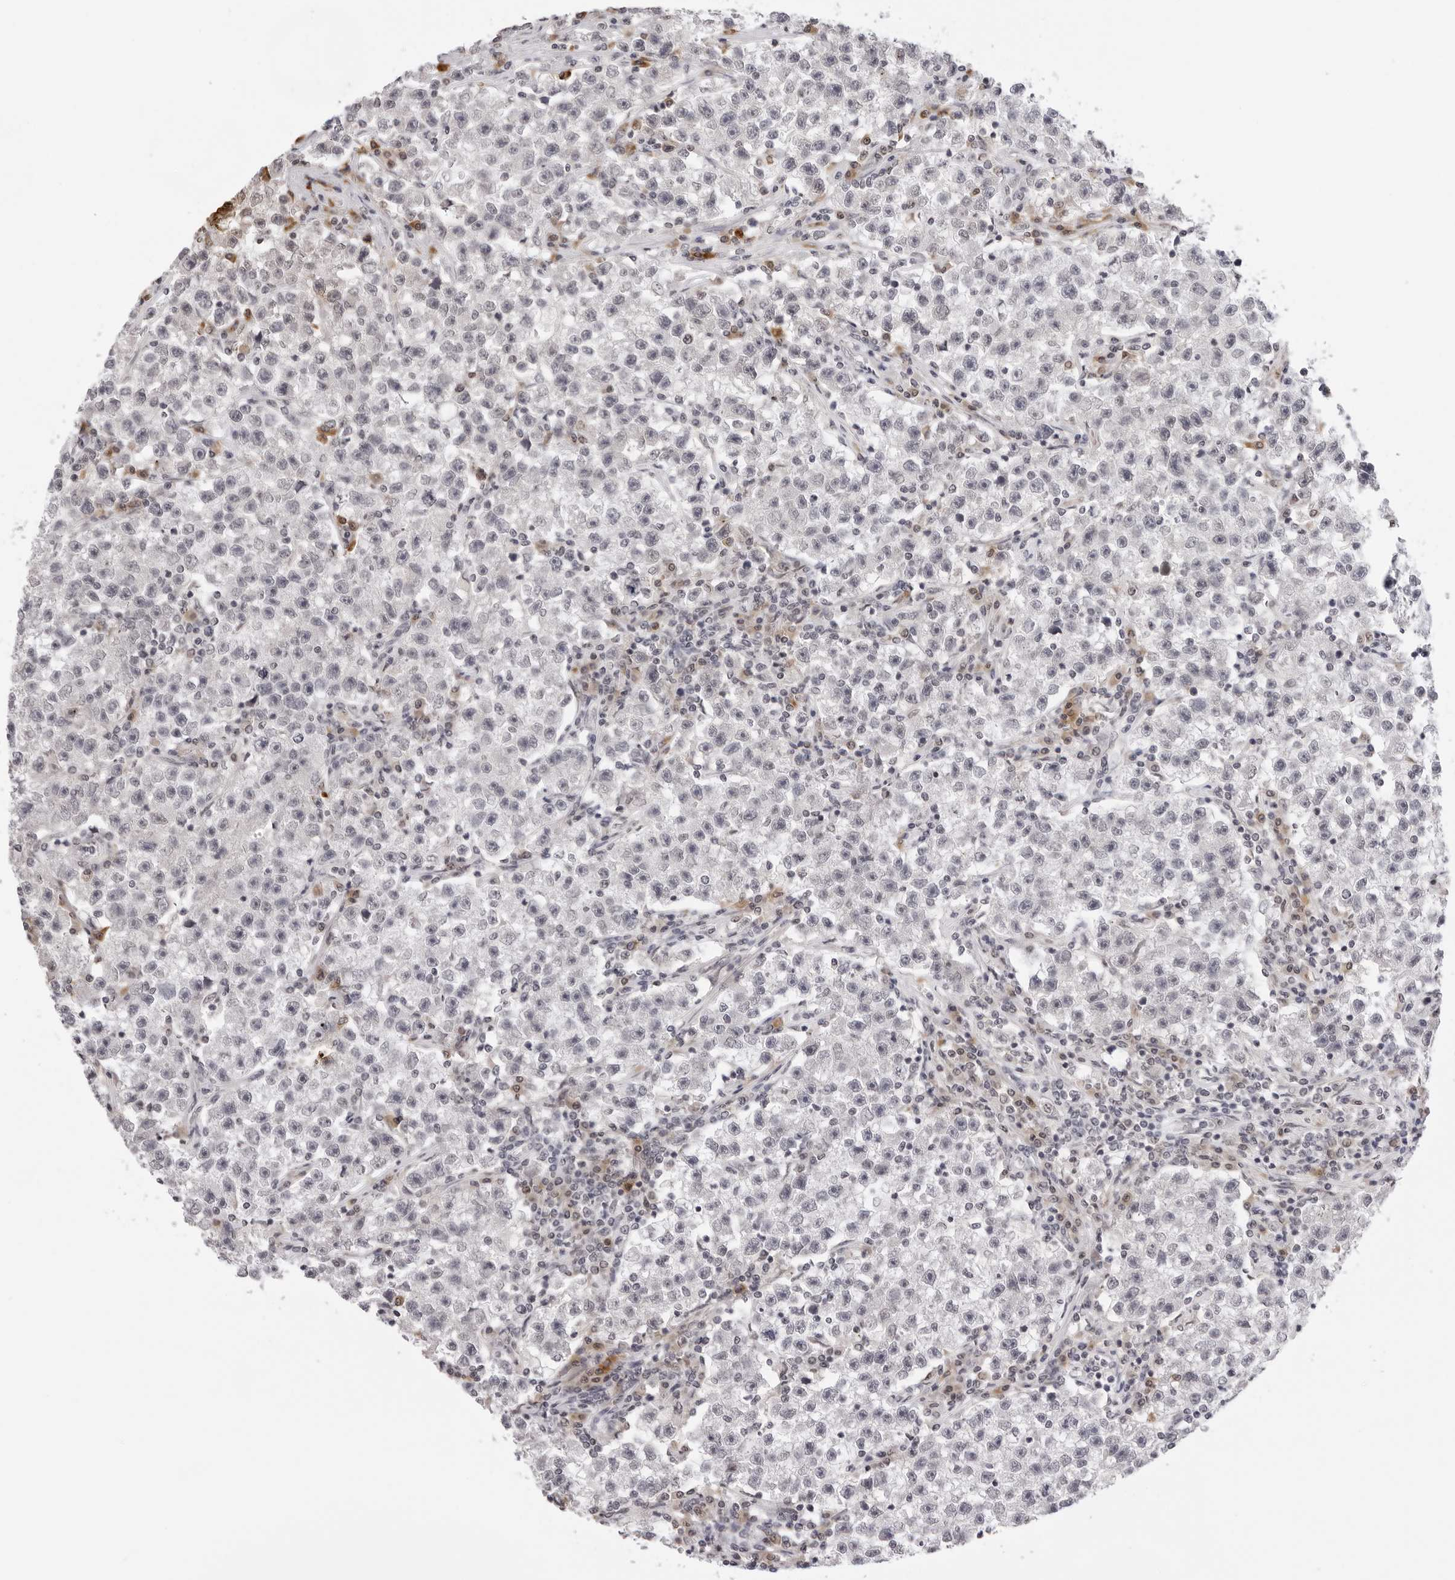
{"staining": {"intensity": "negative", "quantity": "none", "location": "none"}, "tissue": "testis cancer", "cell_type": "Tumor cells", "image_type": "cancer", "snomed": [{"axis": "morphology", "description": "Seminoma, NOS"}, {"axis": "topography", "description": "Testis"}], "caption": "A high-resolution histopathology image shows immunohistochemistry staining of testis seminoma, which exhibits no significant positivity in tumor cells.", "gene": "IL17RA", "patient": {"sex": "male", "age": 22}}